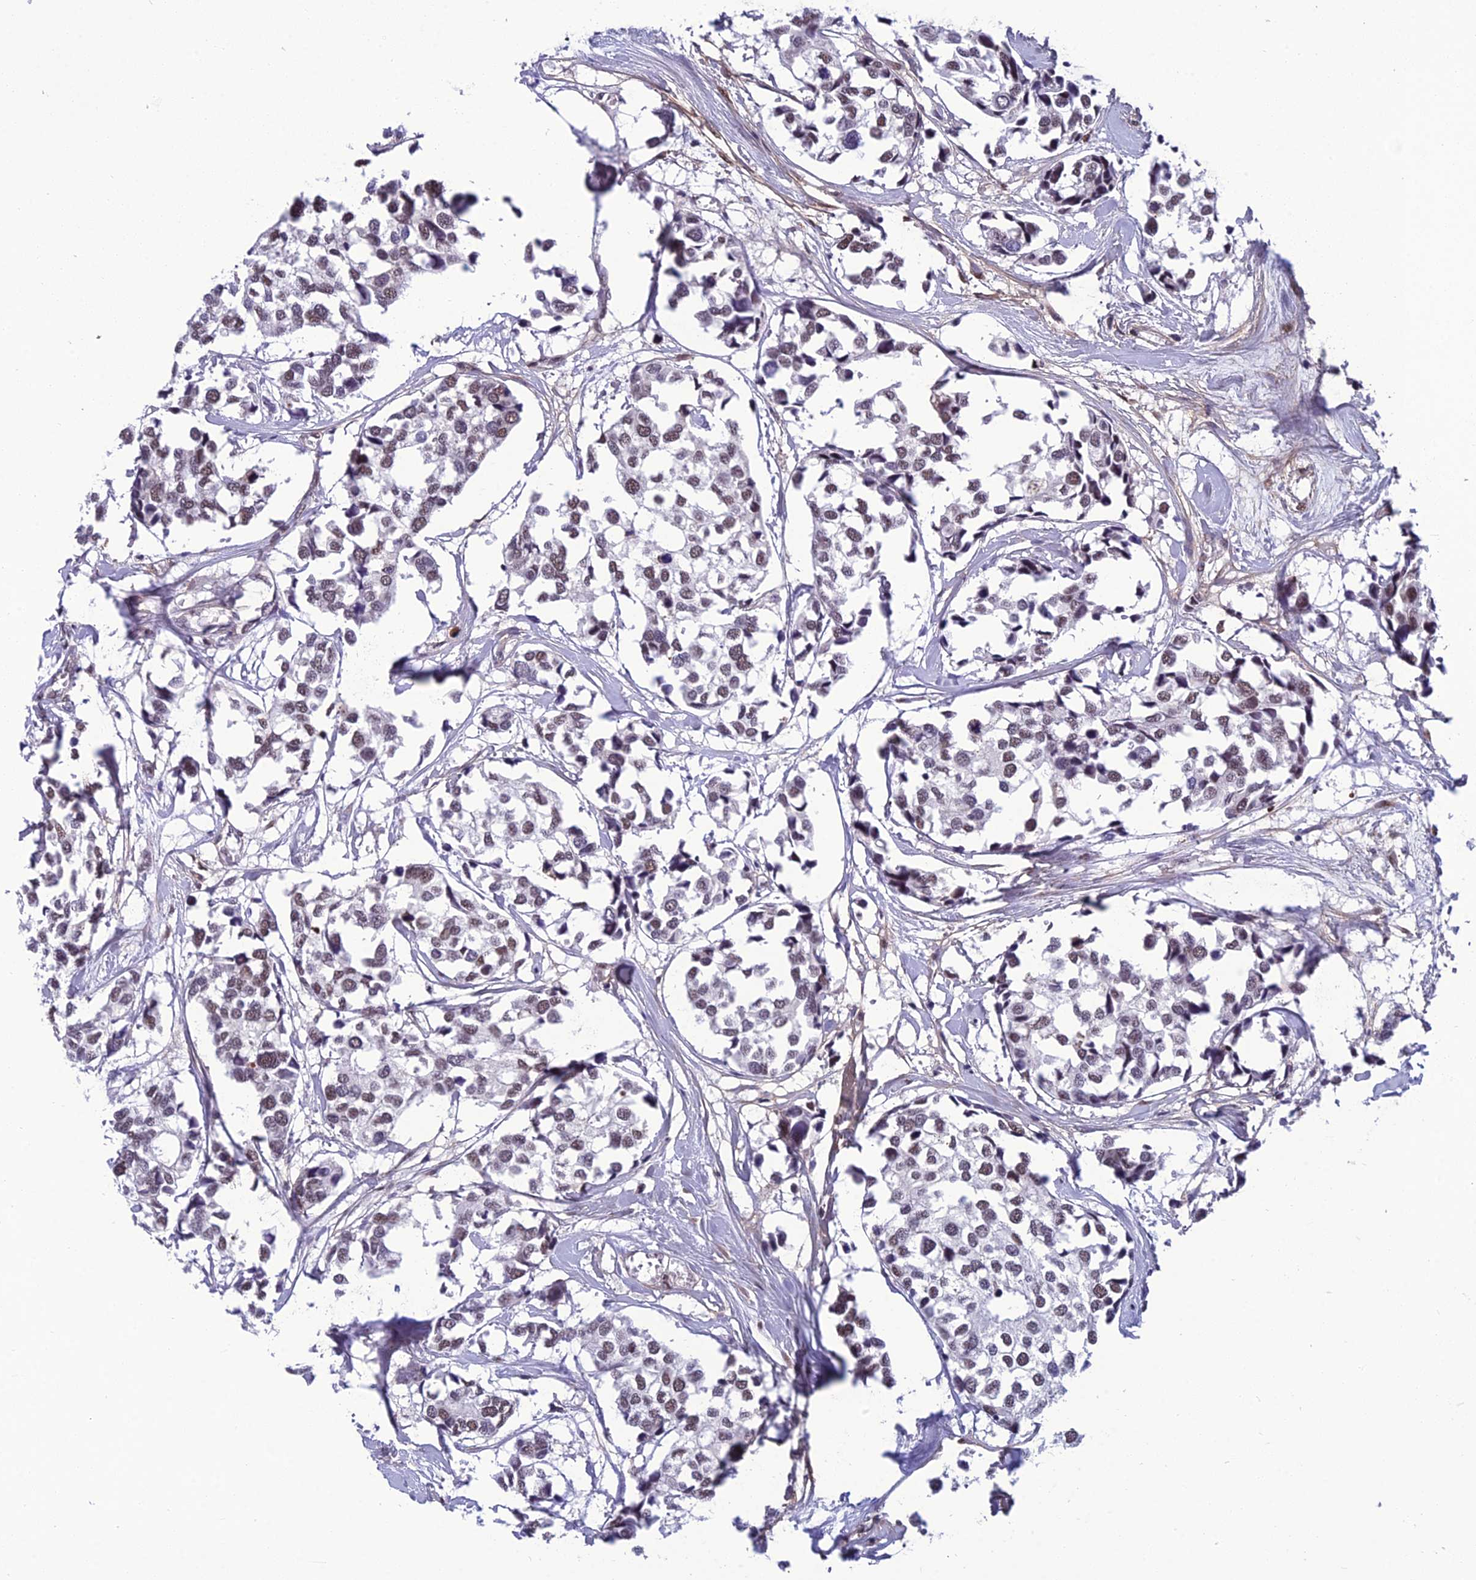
{"staining": {"intensity": "weak", "quantity": ">75%", "location": "nuclear"}, "tissue": "breast cancer", "cell_type": "Tumor cells", "image_type": "cancer", "snomed": [{"axis": "morphology", "description": "Duct carcinoma"}, {"axis": "topography", "description": "Breast"}], "caption": "Breast cancer (intraductal carcinoma) stained for a protein displays weak nuclear positivity in tumor cells.", "gene": "RSRC1", "patient": {"sex": "female", "age": 83}}